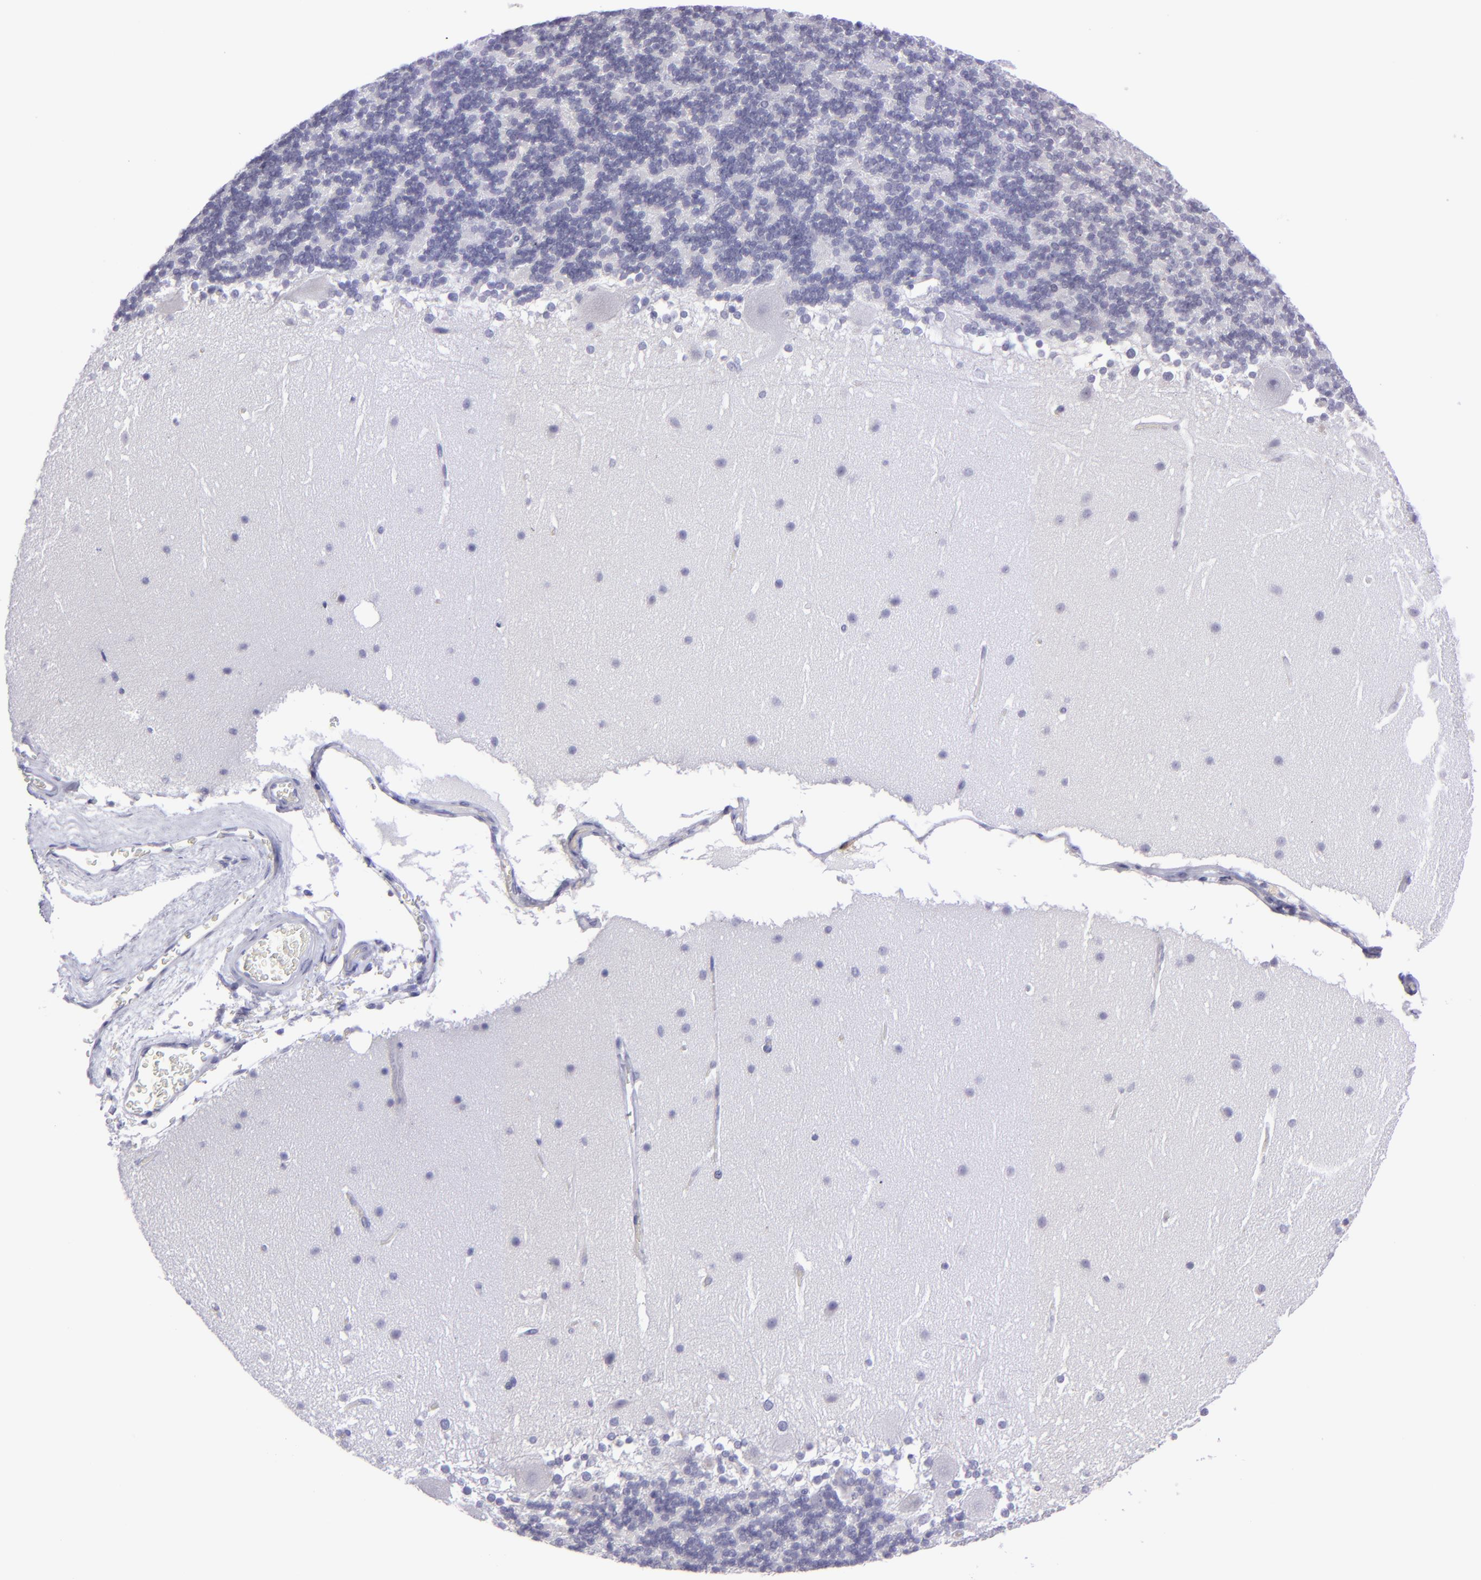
{"staining": {"intensity": "negative", "quantity": "none", "location": "none"}, "tissue": "cerebellum", "cell_type": "Cells in granular layer", "image_type": "normal", "snomed": [{"axis": "morphology", "description": "Normal tissue, NOS"}, {"axis": "topography", "description": "Cerebellum"}], "caption": "The micrograph displays no staining of cells in granular layer in normal cerebellum.", "gene": "POU2F2", "patient": {"sex": "female", "age": 19}}